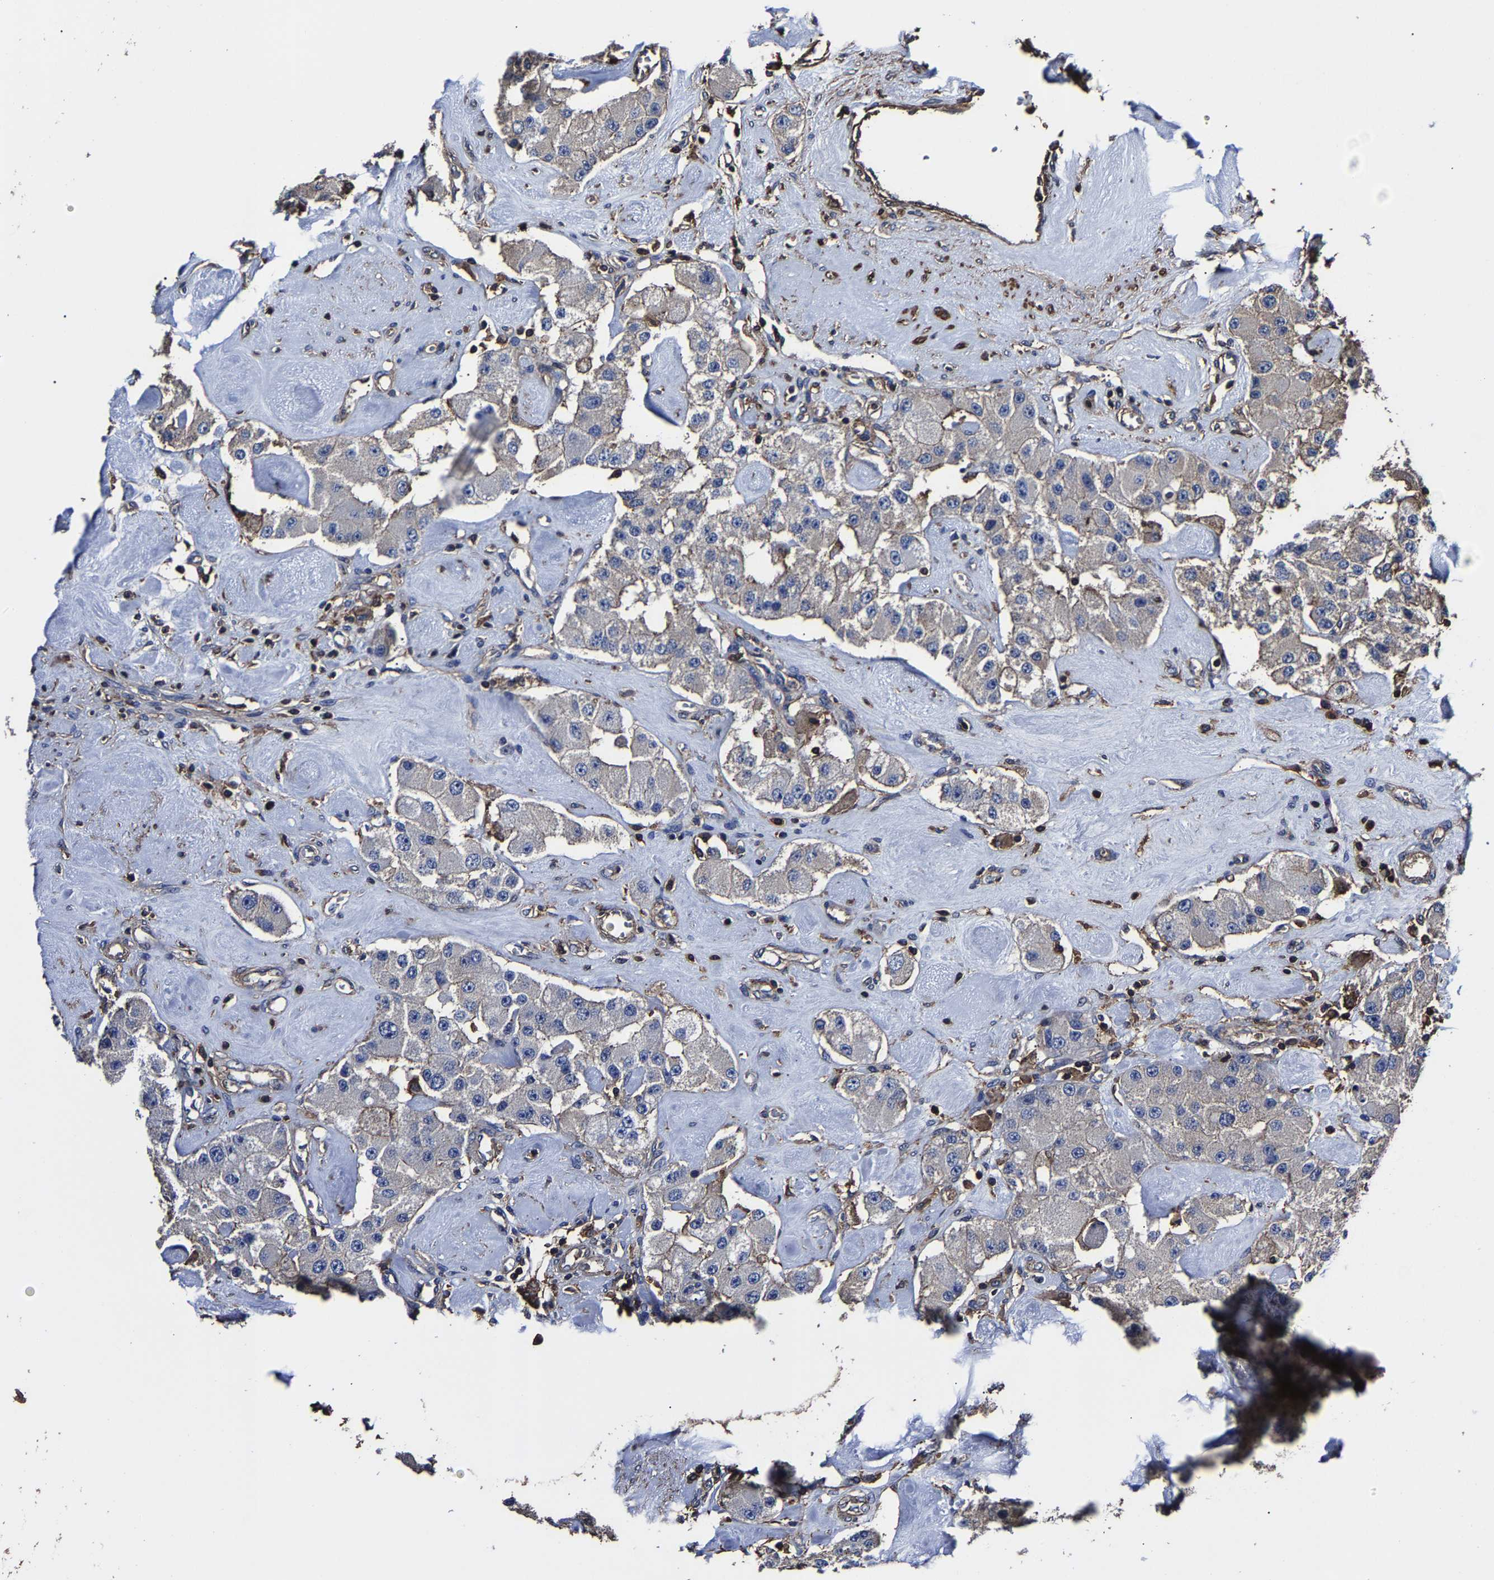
{"staining": {"intensity": "negative", "quantity": "none", "location": "none"}, "tissue": "carcinoid", "cell_type": "Tumor cells", "image_type": "cancer", "snomed": [{"axis": "morphology", "description": "Carcinoid, malignant, NOS"}, {"axis": "topography", "description": "Pancreas"}], "caption": "Tumor cells are negative for protein expression in human carcinoid.", "gene": "SSH3", "patient": {"sex": "male", "age": 41}}